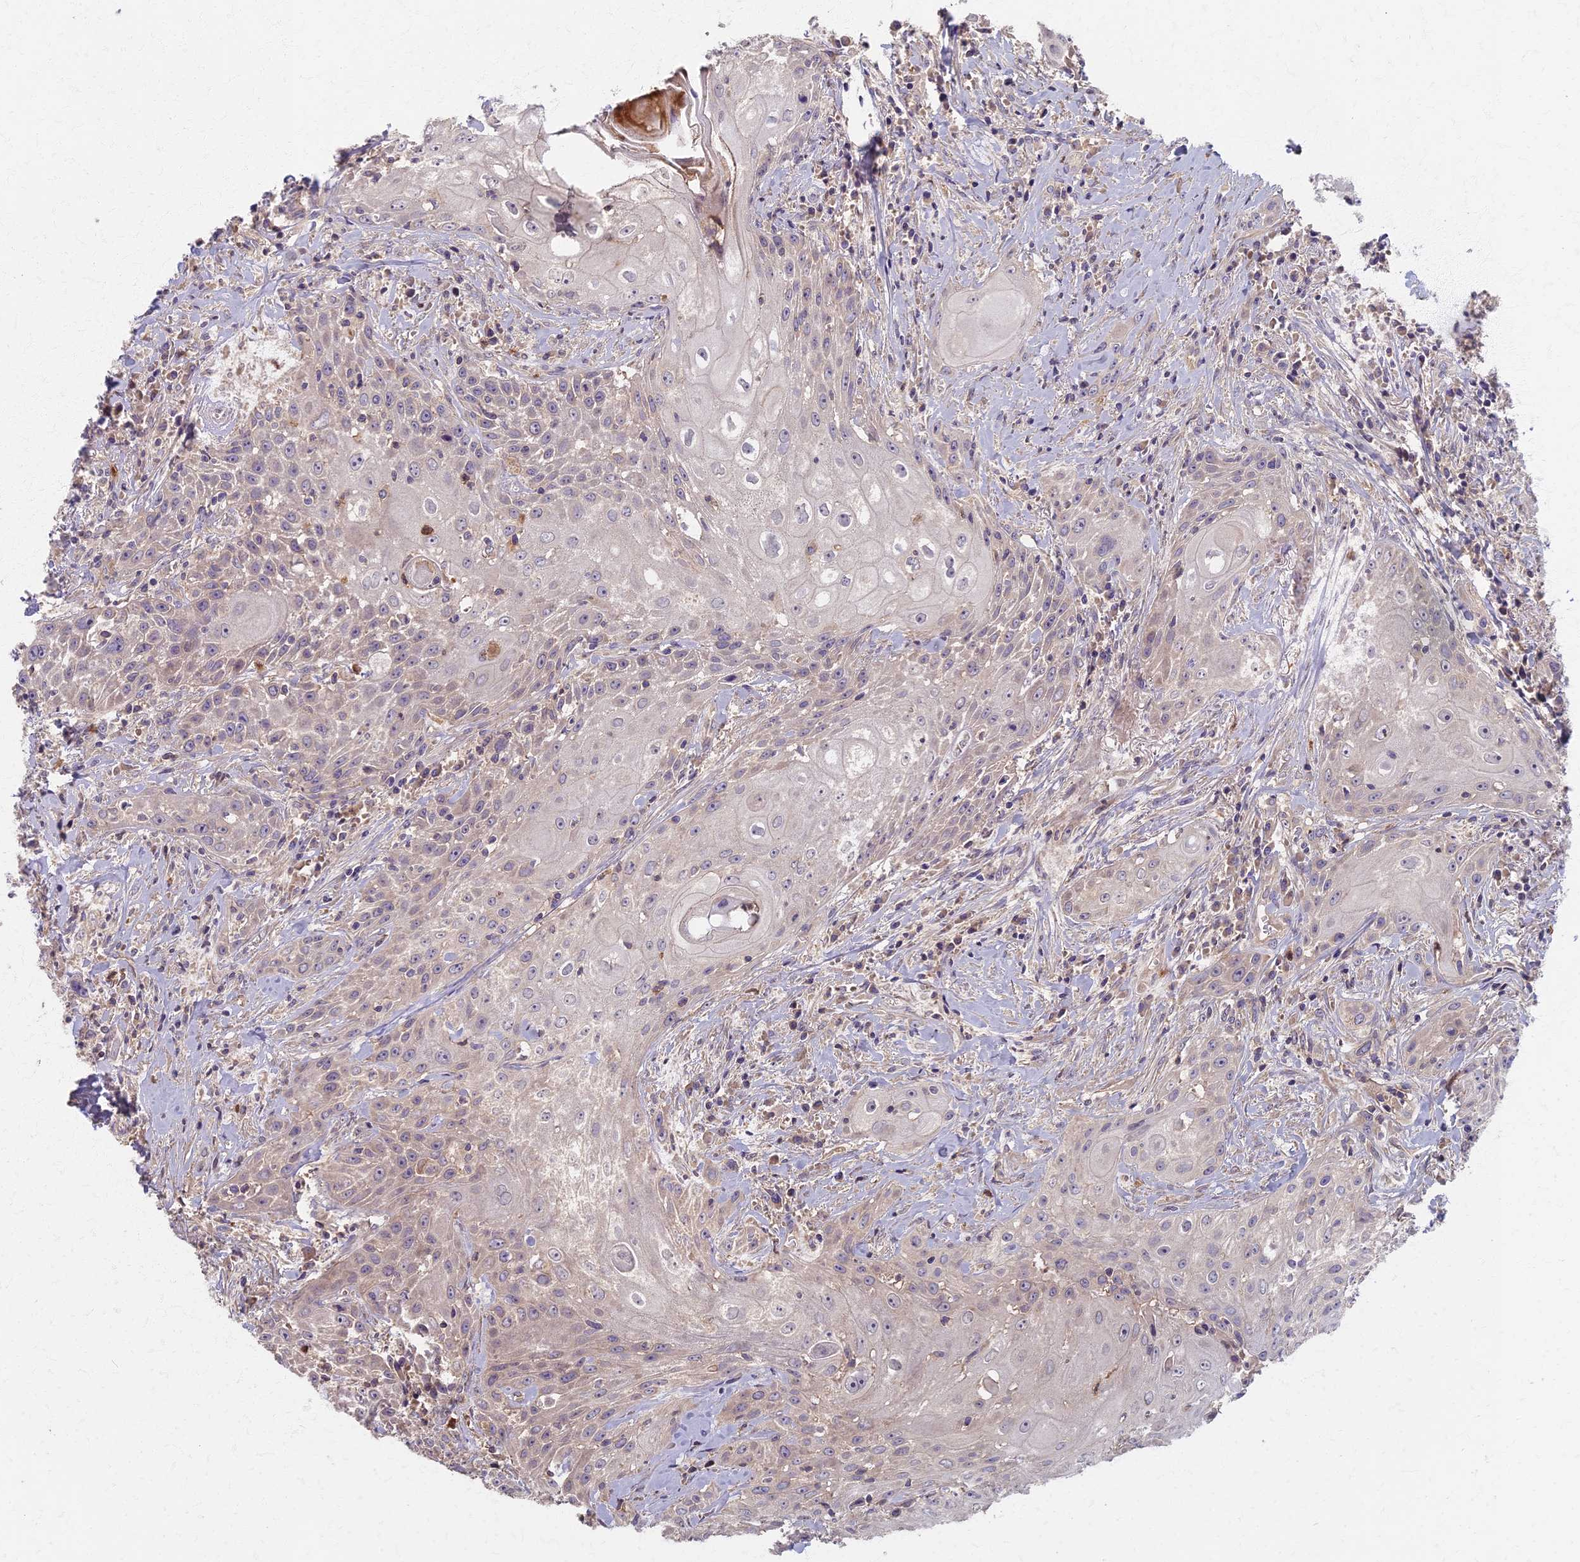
{"staining": {"intensity": "negative", "quantity": "none", "location": "none"}, "tissue": "head and neck cancer", "cell_type": "Tumor cells", "image_type": "cancer", "snomed": [{"axis": "morphology", "description": "Squamous cell carcinoma, NOS"}, {"axis": "topography", "description": "Oral tissue"}, {"axis": "topography", "description": "Head-Neck"}], "caption": "Immunohistochemistry (IHC) histopathology image of head and neck cancer stained for a protein (brown), which displays no positivity in tumor cells.", "gene": "AP4E1", "patient": {"sex": "female", "age": 82}}